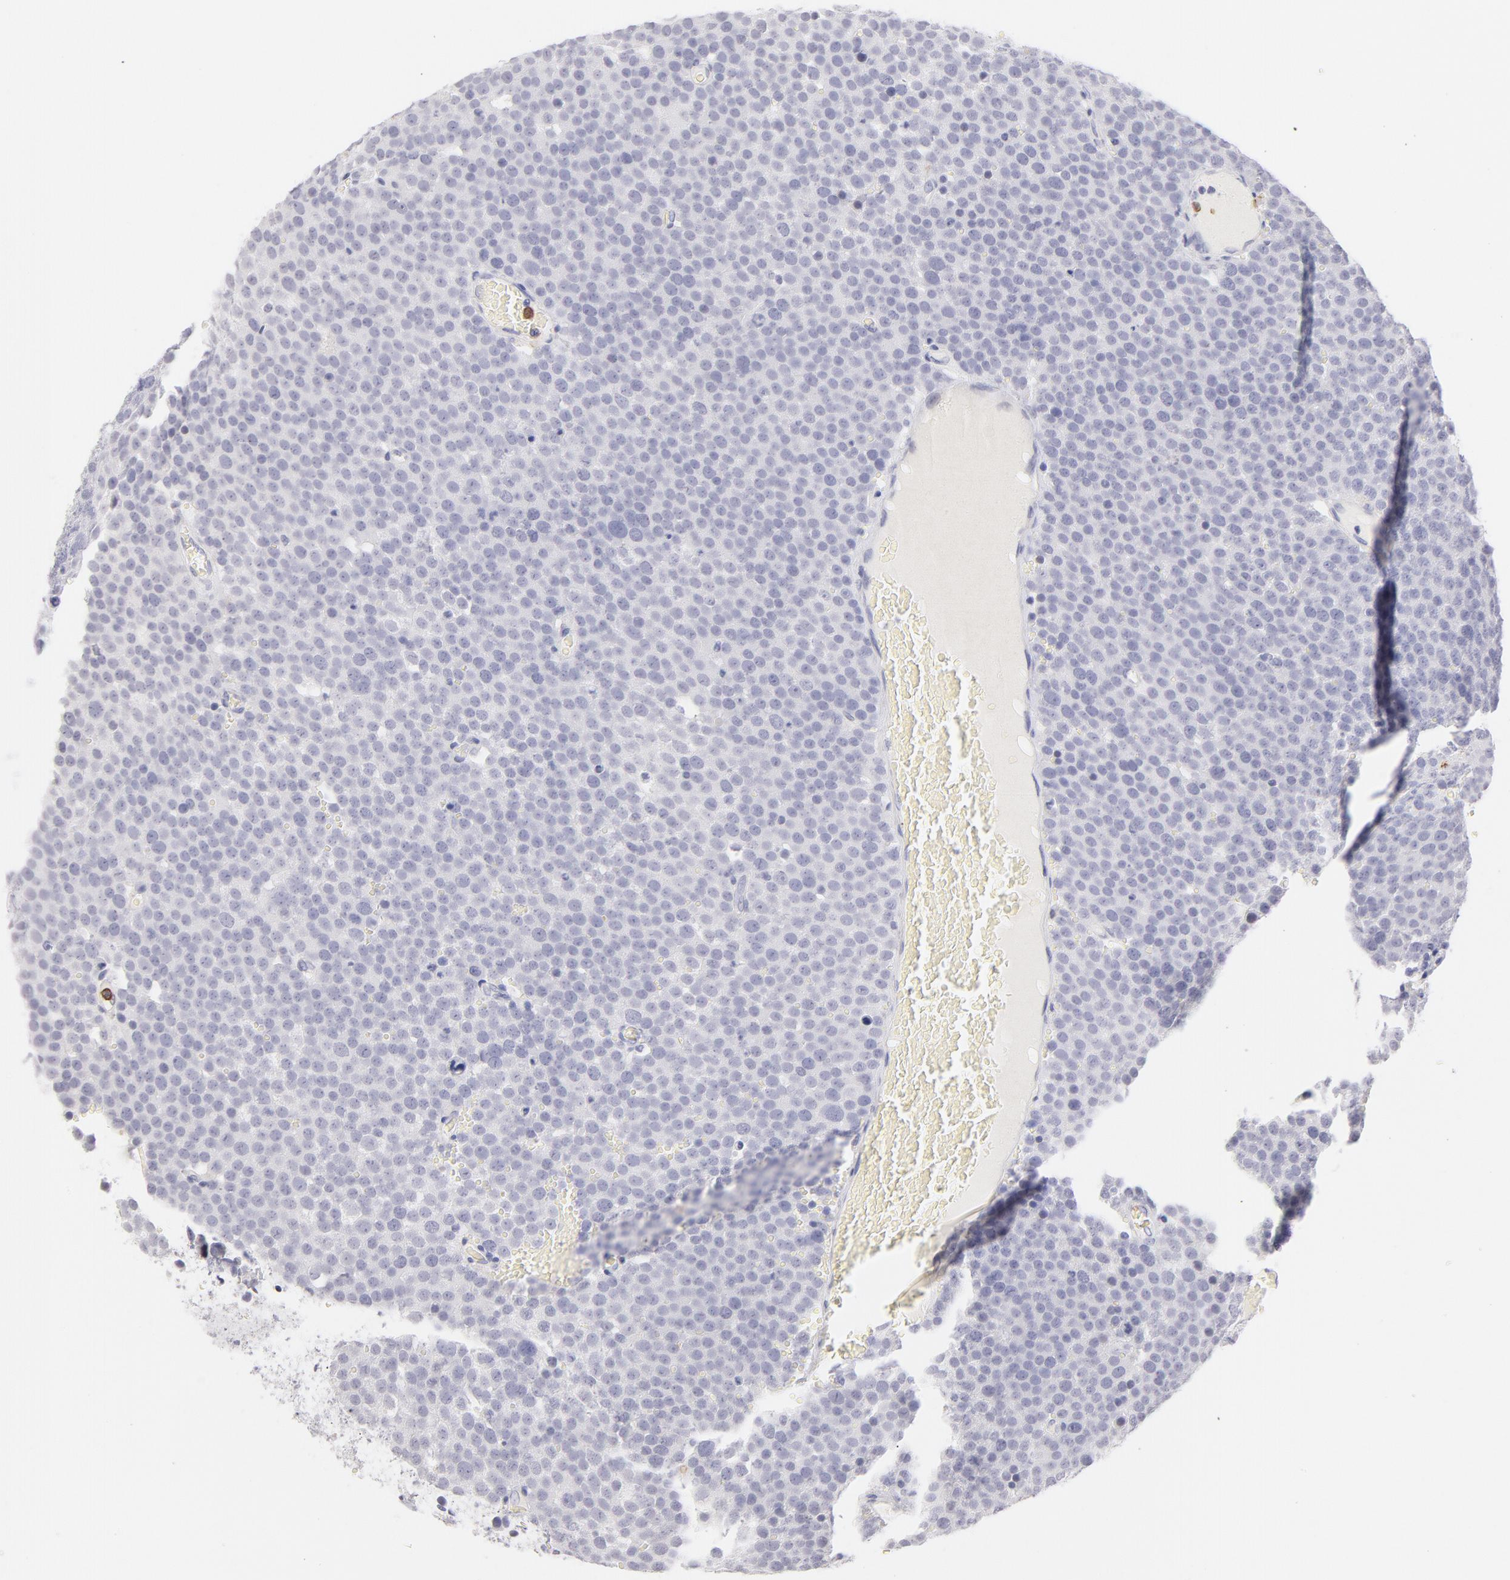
{"staining": {"intensity": "negative", "quantity": "none", "location": "none"}, "tissue": "testis cancer", "cell_type": "Tumor cells", "image_type": "cancer", "snomed": [{"axis": "morphology", "description": "Seminoma, NOS"}, {"axis": "topography", "description": "Testis"}], "caption": "DAB immunohistochemical staining of testis cancer (seminoma) demonstrates no significant positivity in tumor cells.", "gene": "LTB4R", "patient": {"sex": "male", "age": 71}}